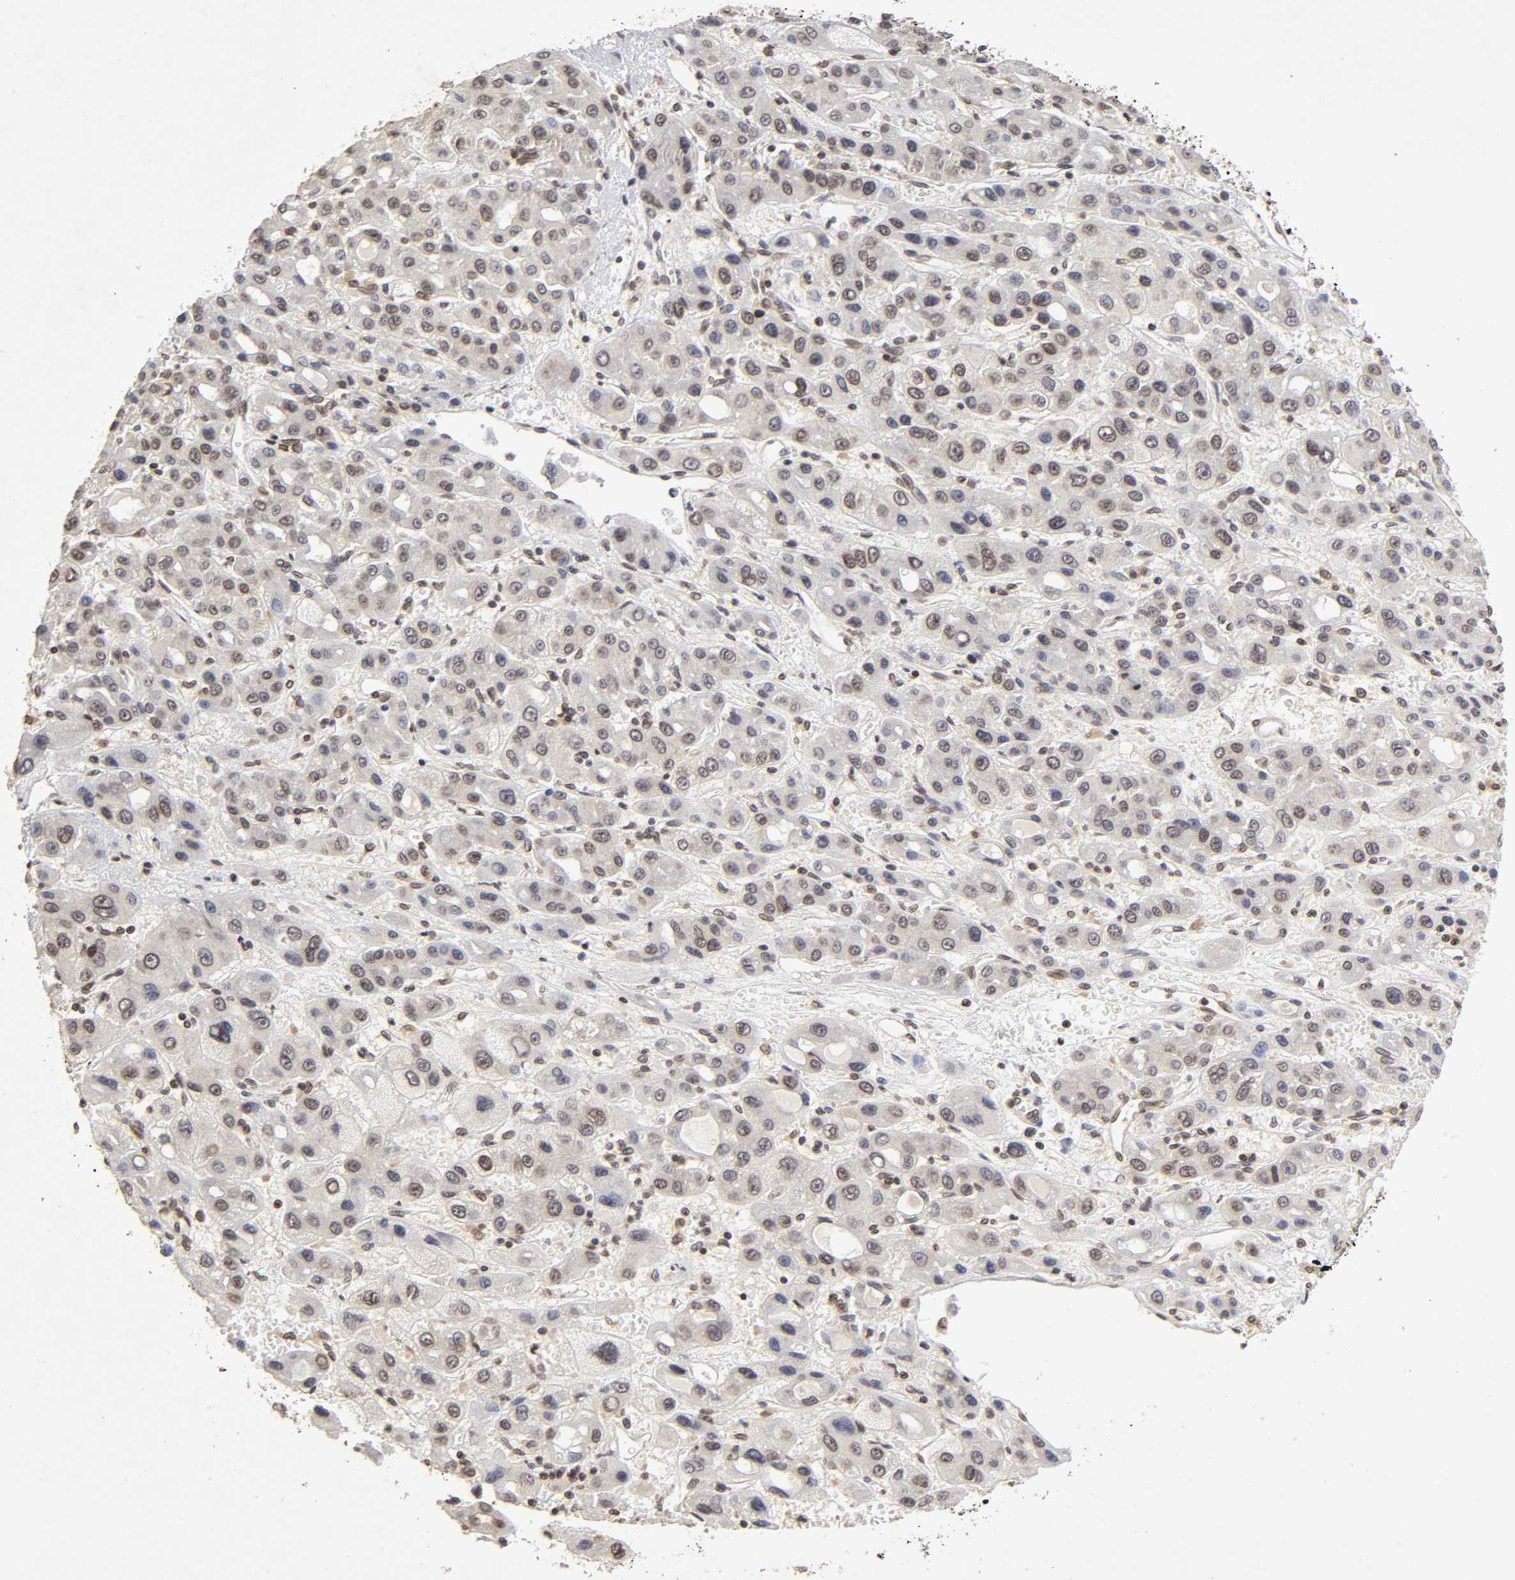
{"staining": {"intensity": "weak", "quantity": "<25%", "location": "nuclear"}, "tissue": "liver cancer", "cell_type": "Tumor cells", "image_type": "cancer", "snomed": [{"axis": "morphology", "description": "Carcinoma, Hepatocellular, NOS"}, {"axis": "topography", "description": "Liver"}], "caption": "This is an IHC histopathology image of hepatocellular carcinoma (liver). There is no expression in tumor cells.", "gene": "MLLT6", "patient": {"sex": "male", "age": 55}}